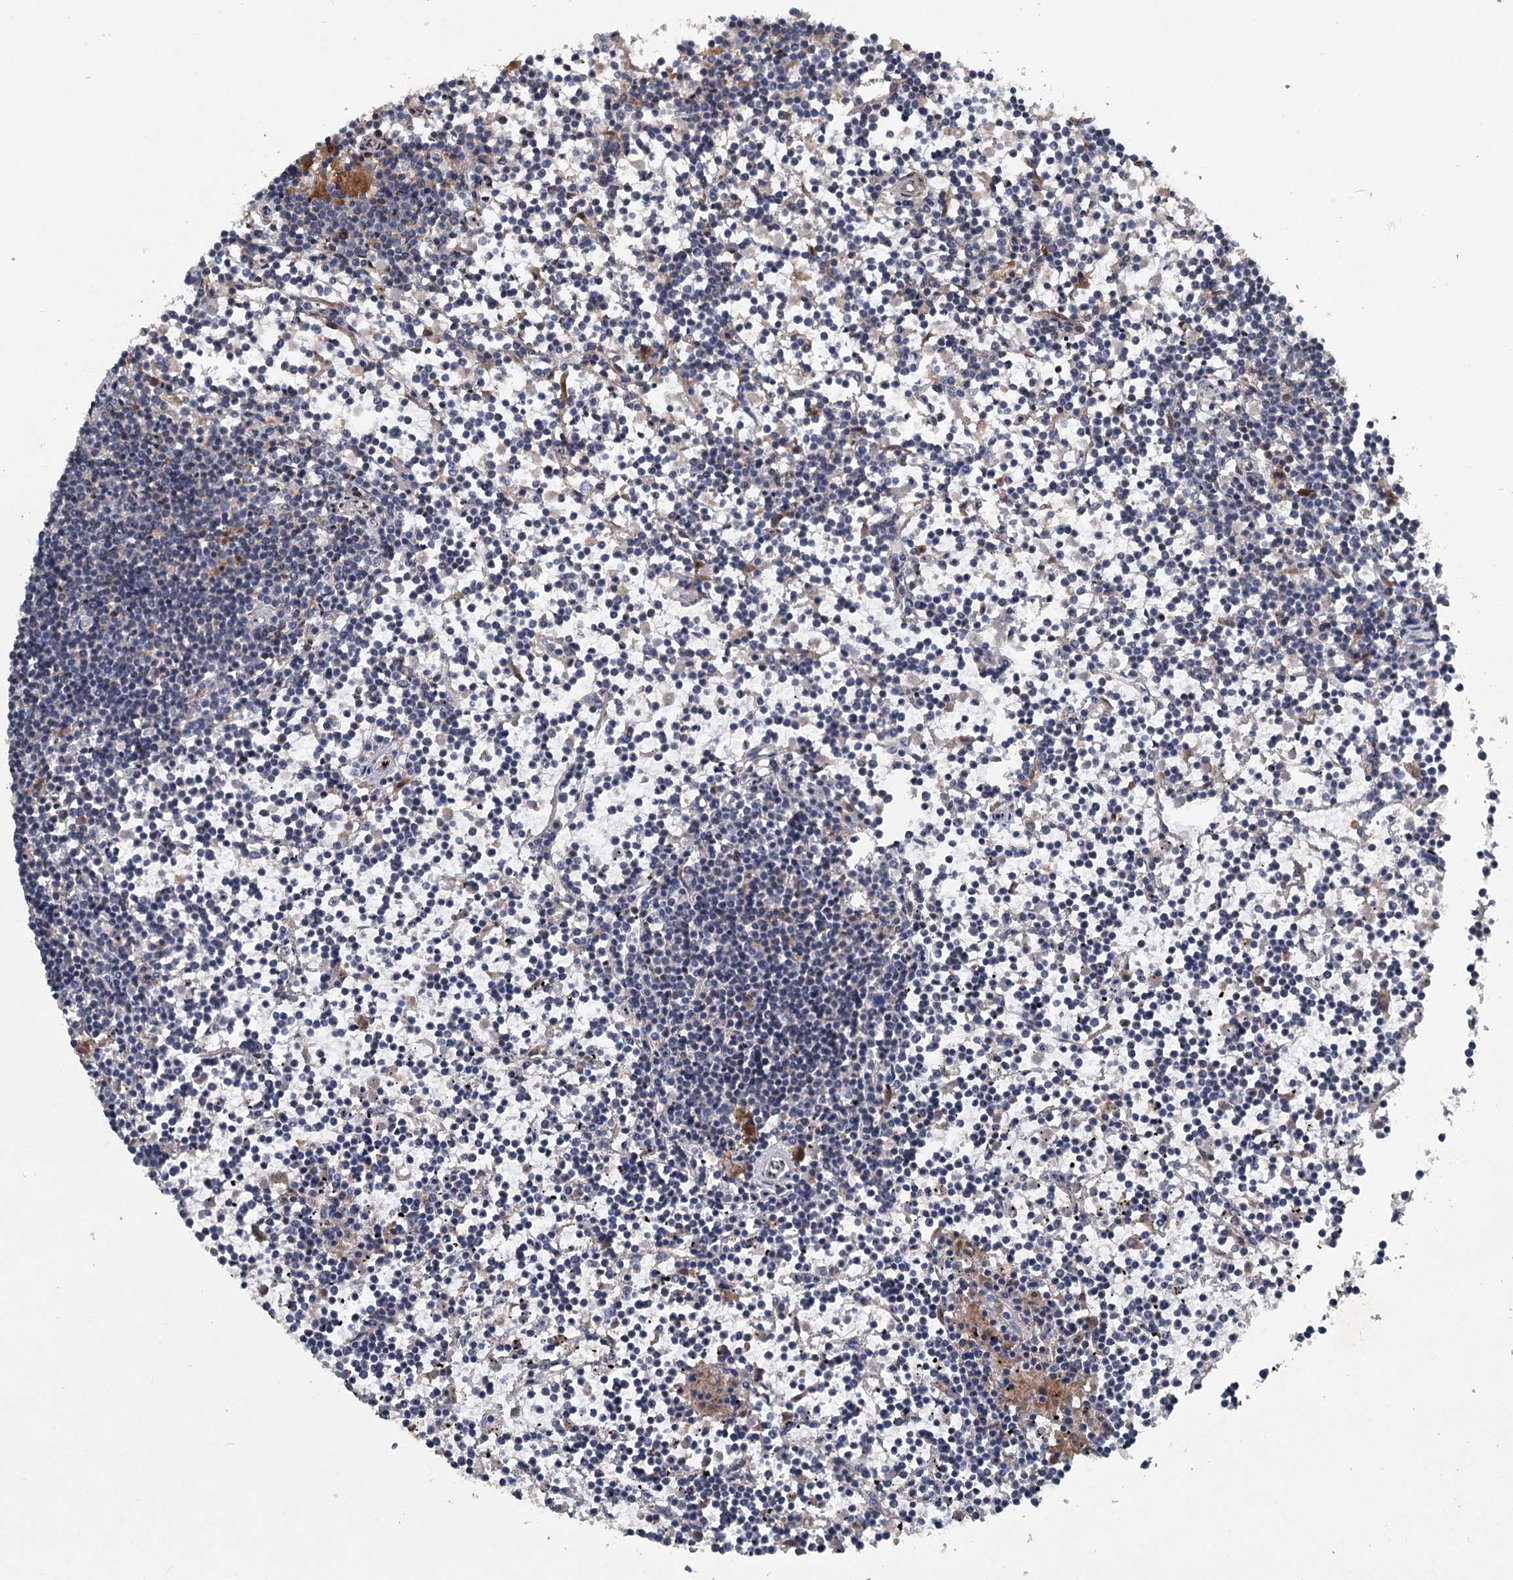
{"staining": {"intensity": "negative", "quantity": "none", "location": "none"}, "tissue": "lymphoma", "cell_type": "Tumor cells", "image_type": "cancer", "snomed": [{"axis": "morphology", "description": "Malignant lymphoma, non-Hodgkin's type, Low grade"}, {"axis": "topography", "description": "Spleen"}], "caption": "An immunohistochemistry (IHC) image of malignant lymphoma, non-Hodgkin's type (low-grade) is shown. There is no staining in tumor cells of malignant lymphoma, non-Hodgkin's type (low-grade).", "gene": "TAPBPL", "patient": {"sex": "female", "age": 19}}